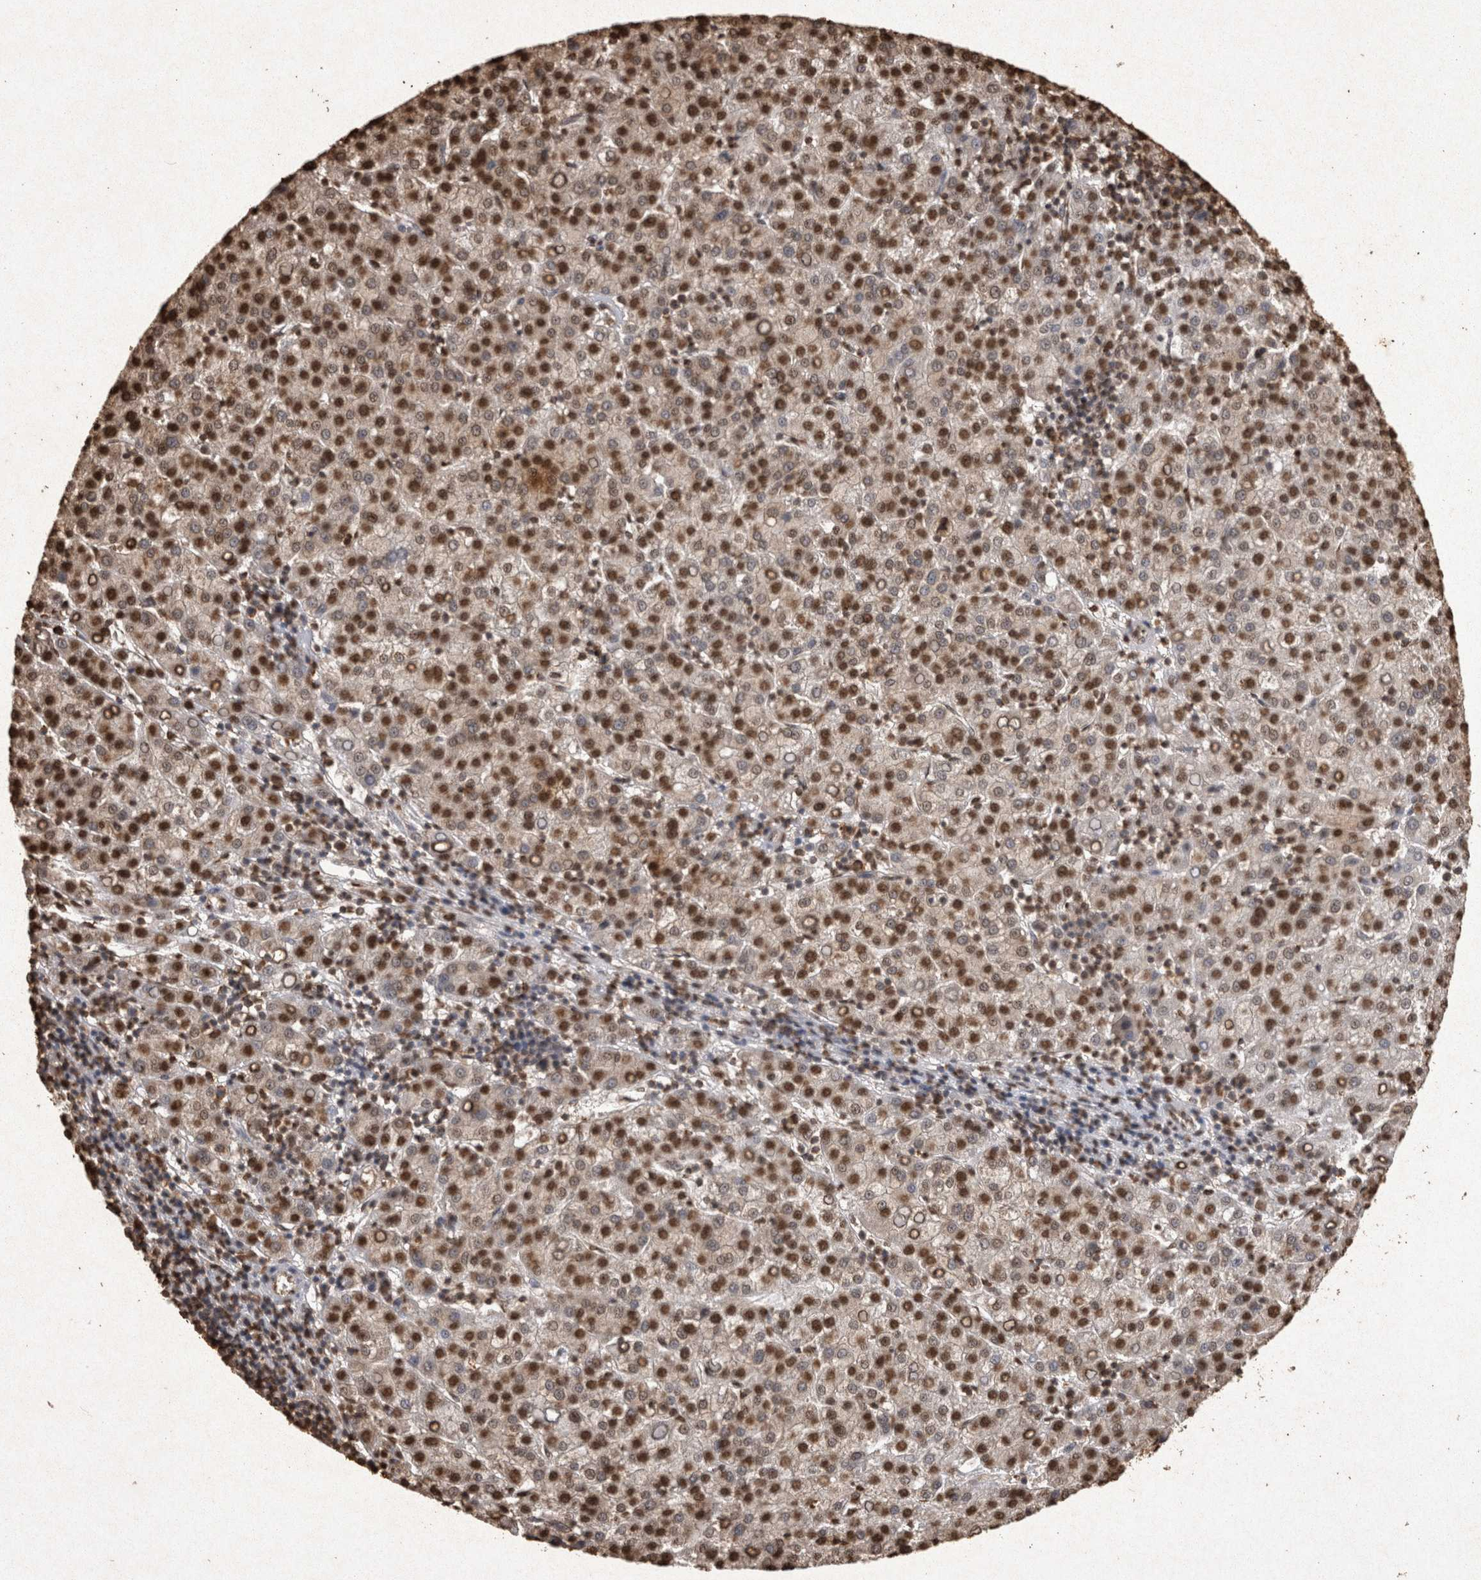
{"staining": {"intensity": "strong", "quantity": "25%-75%", "location": "nuclear"}, "tissue": "liver cancer", "cell_type": "Tumor cells", "image_type": "cancer", "snomed": [{"axis": "morphology", "description": "Carcinoma, Hepatocellular, NOS"}, {"axis": "topography", "description": "Liver"}], "caption": "Immunohistochemical staining of human liver cancer (hepatocellular carcinoma) demonstrates strong nuclear protein staining in about 25%-75% of tumor cells. (DAB = brown stain, brightfield microscopy at high magnification).", "gene": "OAS2", "patient": {"sex": "female", "age": 58}}